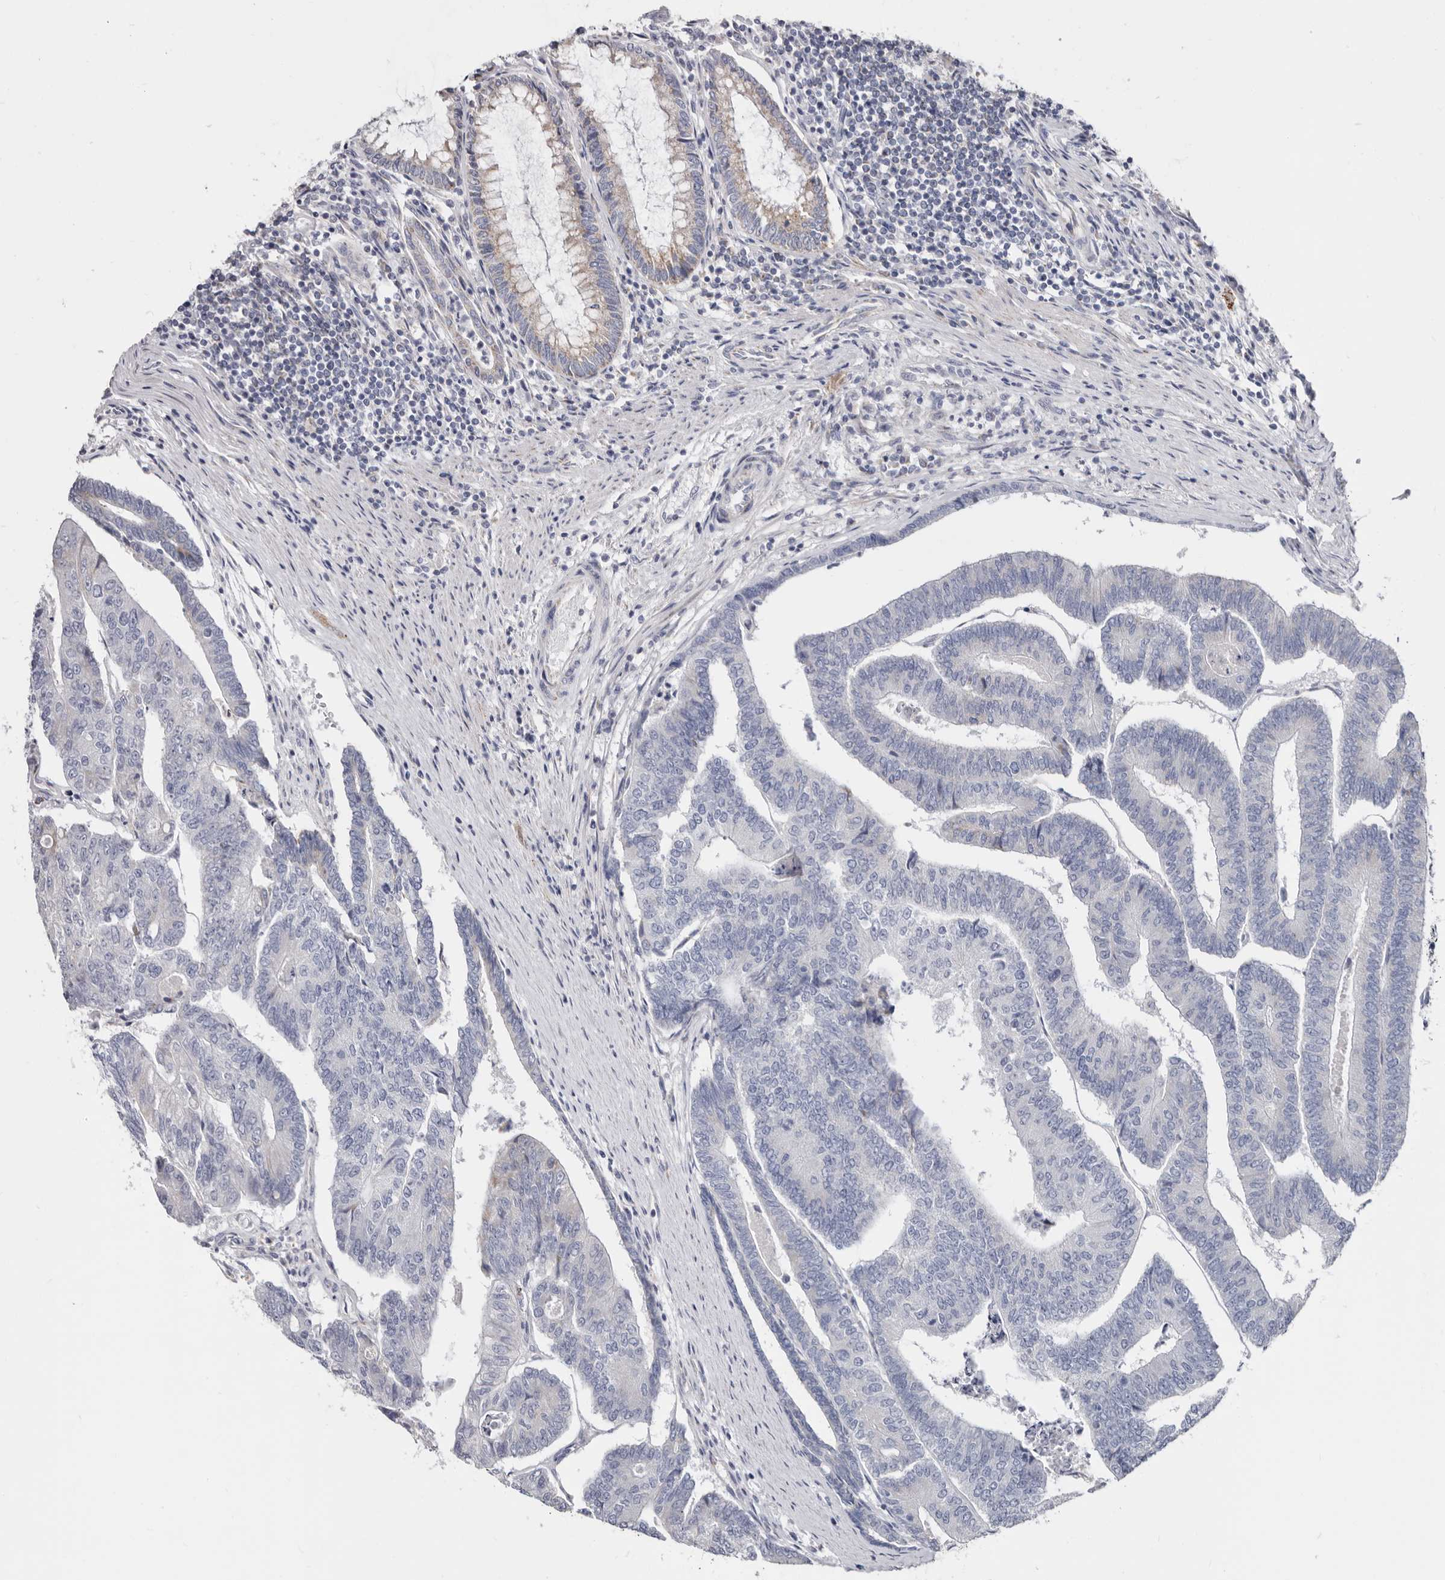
{"staining": {"intensity": "weak", "quantity": "<25%", "location": "cytoplasmic/membranous"}, "tissue": "colorectal cancer", "cell_type": "Tumor cells", "image_type": "cancer", "snomed": [{"axis": "morphology", "description": "Adenocarcinoma, NOS"}, {"axis": "topography", "description": "Colon"}], "caption": "Immunohistochemistry of colorectal cancer (adenocarcinoma) reveals no staining in tumor cells.", "gene": "RSPO2", "patient": {"sex": "female", "age": 67}}